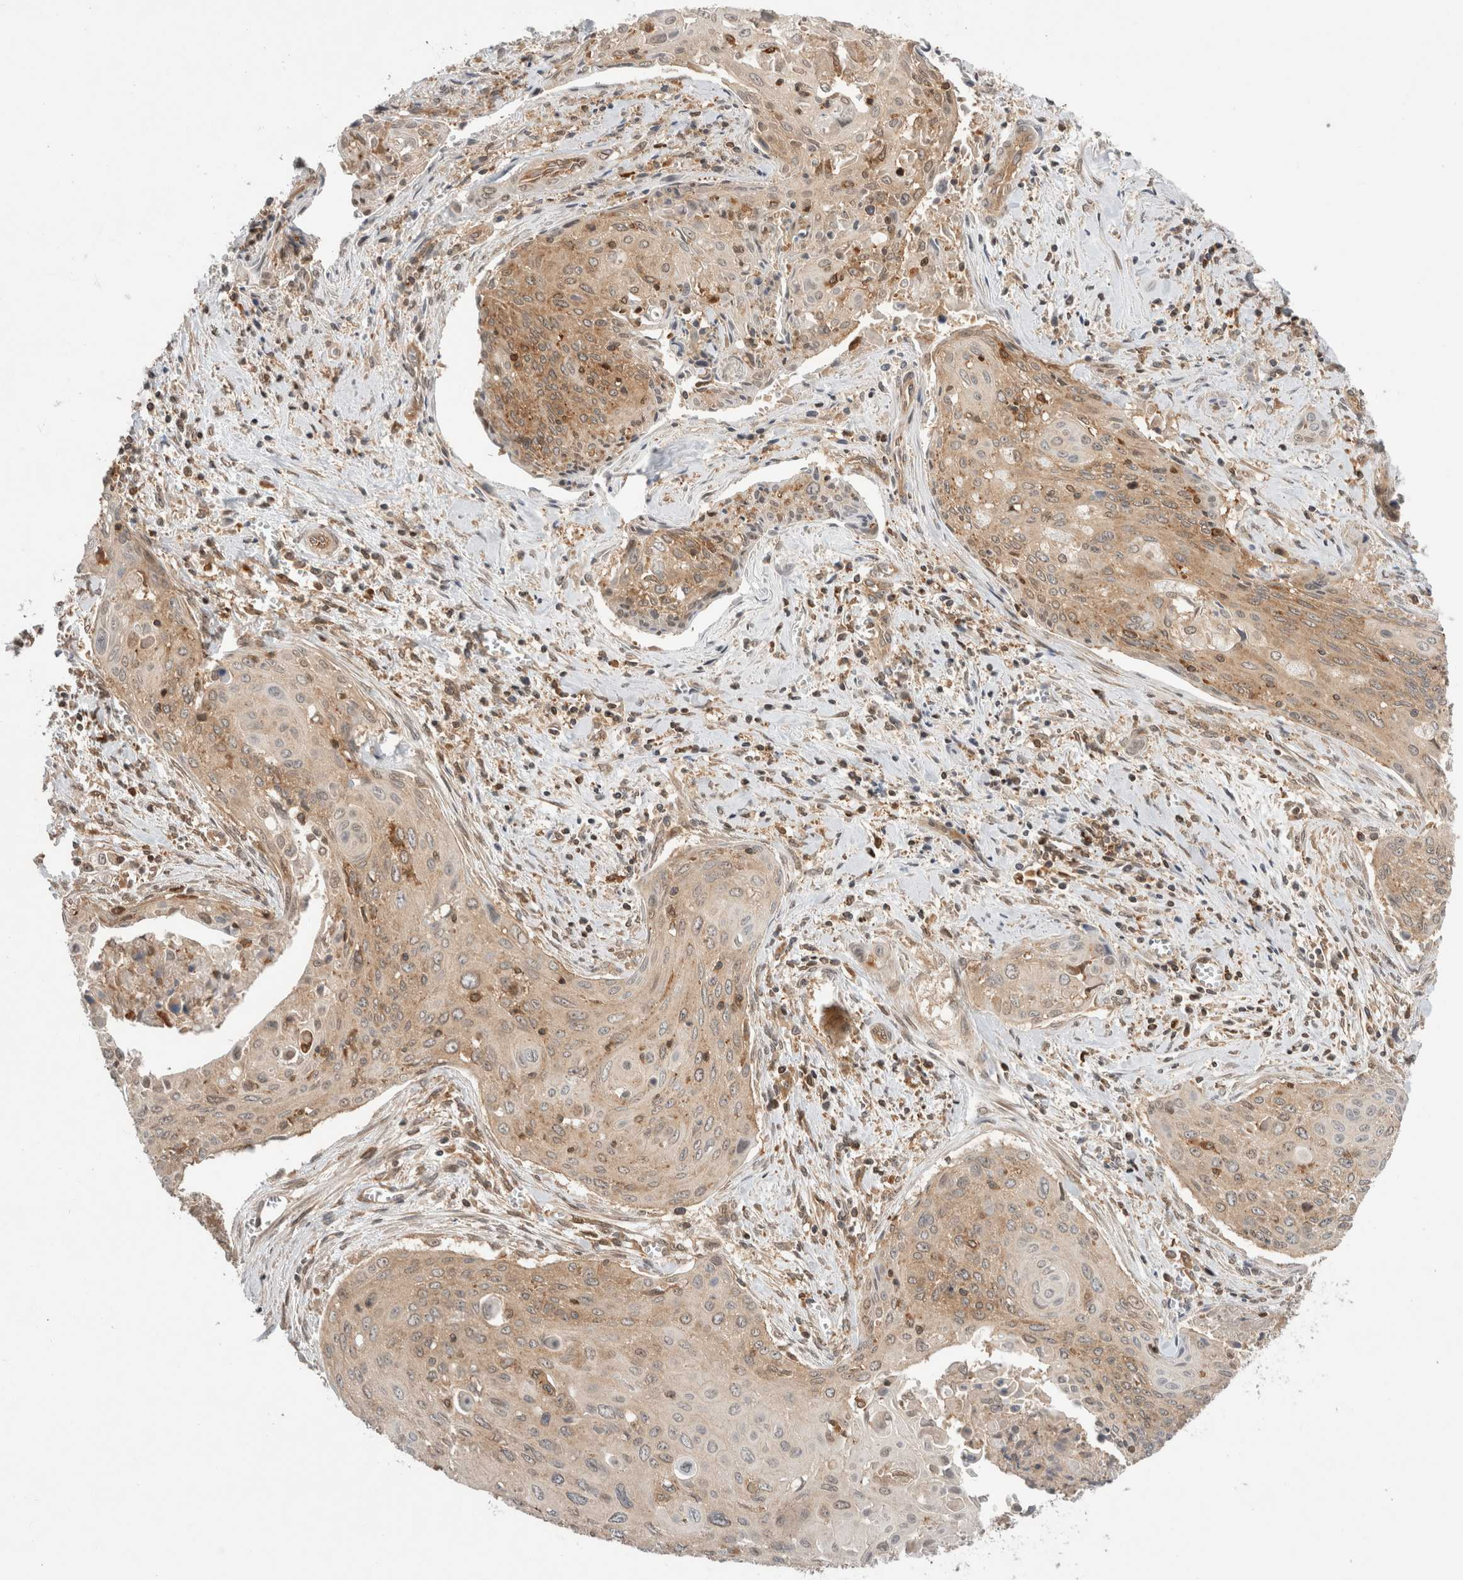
{"staining": {"intensity": "moderate", "quantity": "25%-75%", "location": "cytoplasmic/membranous"}, "tissue": "cervical cancer", "cell_type": "Tumor cells", "image_type": "cancer", "snomed": [{"axis": "morphology", "description": "Squamous cell carcinoma, NOS"}, {"axis": "topography", "description": "Cervix"}], "caption": "Moderate cytoplasmic/membranous expression for a protein is appreciated in approximately 25%-75% of tumor cells of squamous cell carcinoma (cervical) using immunohistochemistry (IHC).", "gene": "NFKB1", "patient": {"sex": "female", "age": 55}}